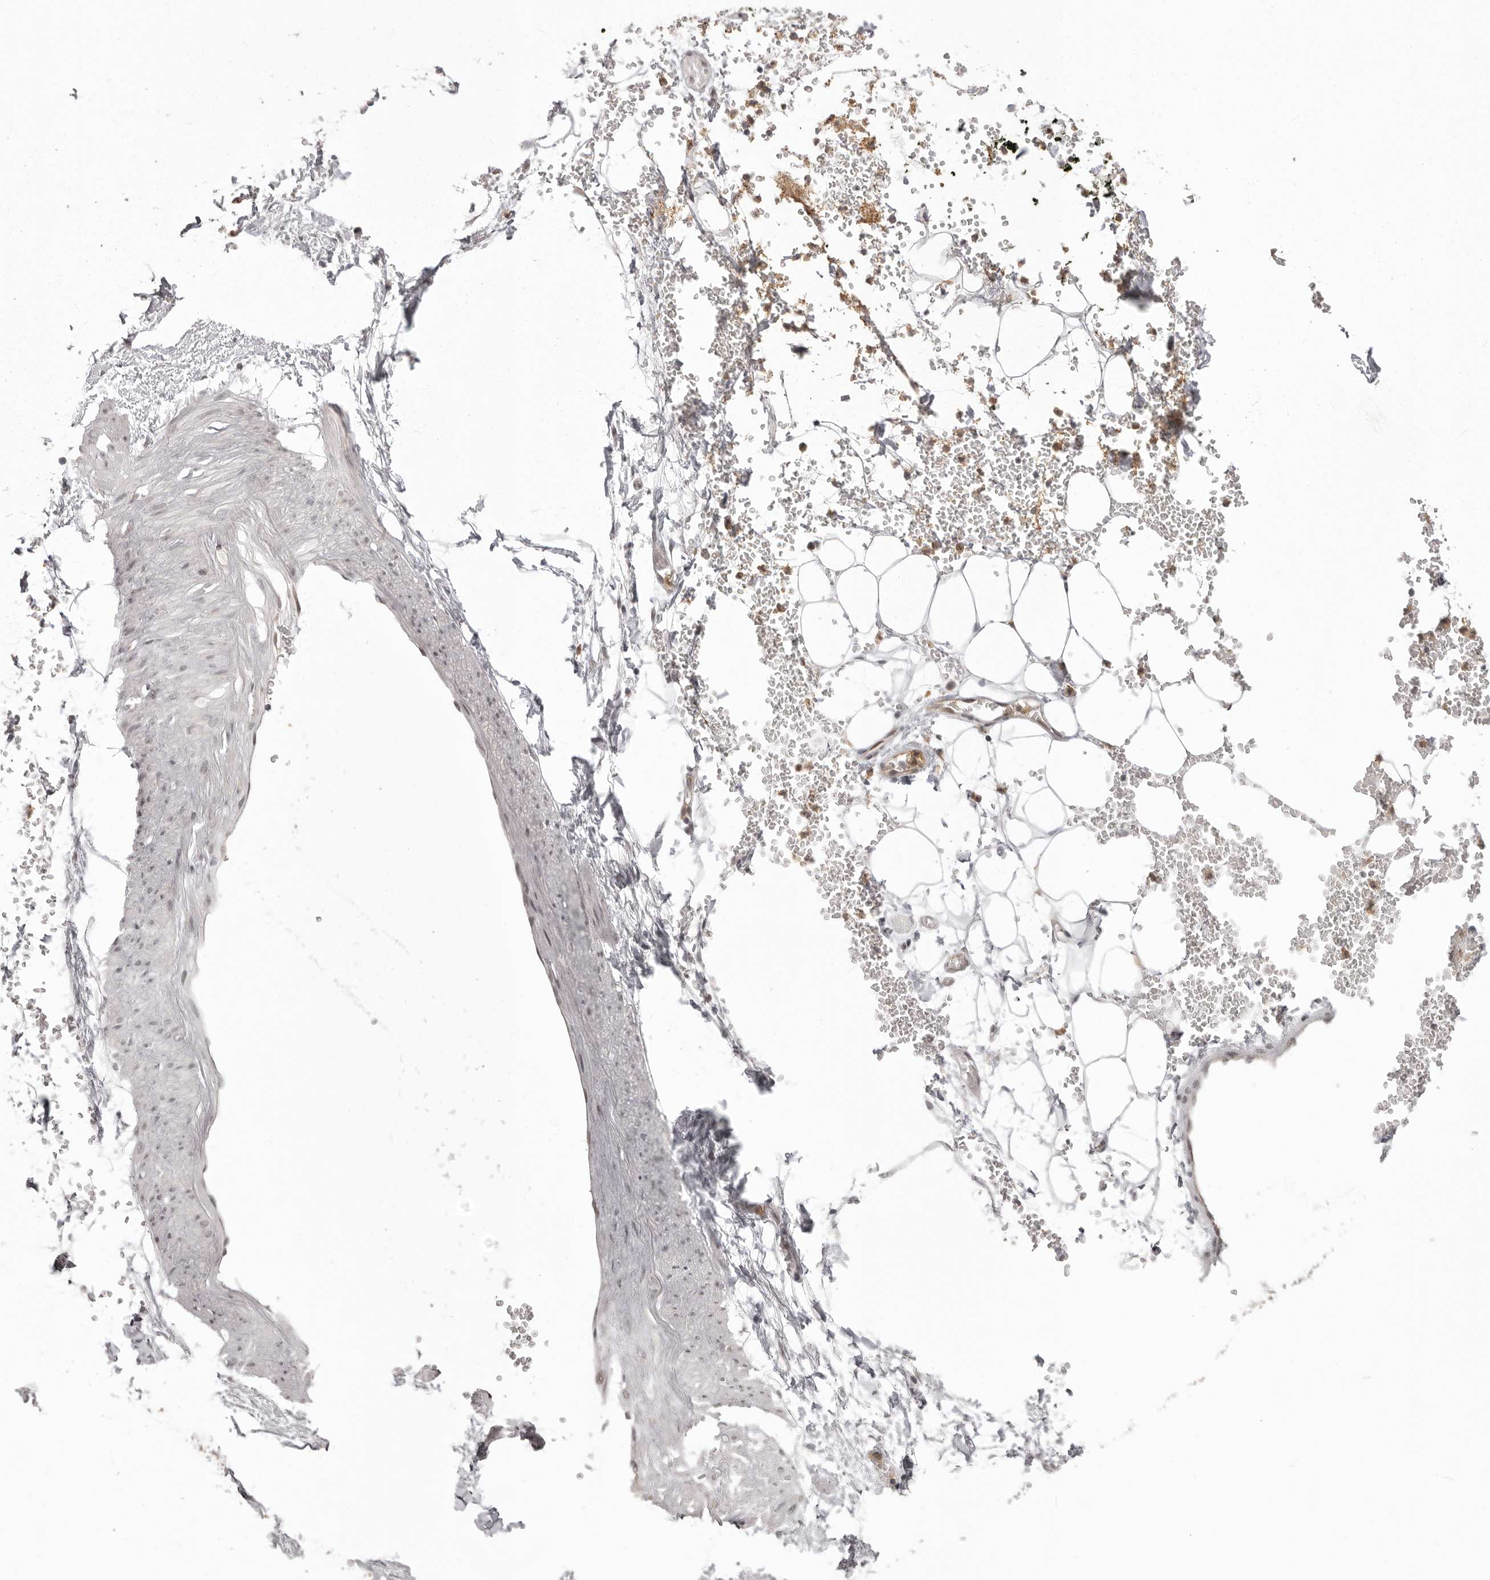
{"staining": {"intensity": "negative", "quantity": "none", "location": "none"}, "tissue": "adipose tissue", "cell_type": "Adipocytes", "image_type": "normal", "snomed": [{"axis": "morphology", "description": "Normal tissue, NOS"}, {"axis": "morphology", "description": "Adenocarcinoma, NOS"}, {"axis": "topography", "description": "Pancreas"}, {"axis": "topography", "description": "Peripheral nerve tissue"}], "caption": "This is a micrograph of immunohistochemistry staining of unremarkable adipose tissue, which shows no positivity in adipocytes. The staining was performed using DAB to visualize the protein expression in brown, while the nuclei were stained in blue with hematoxylin (Magnification: 20x).", "gene": "RNF2", "patient": {"sex": "male", "age": 59}}